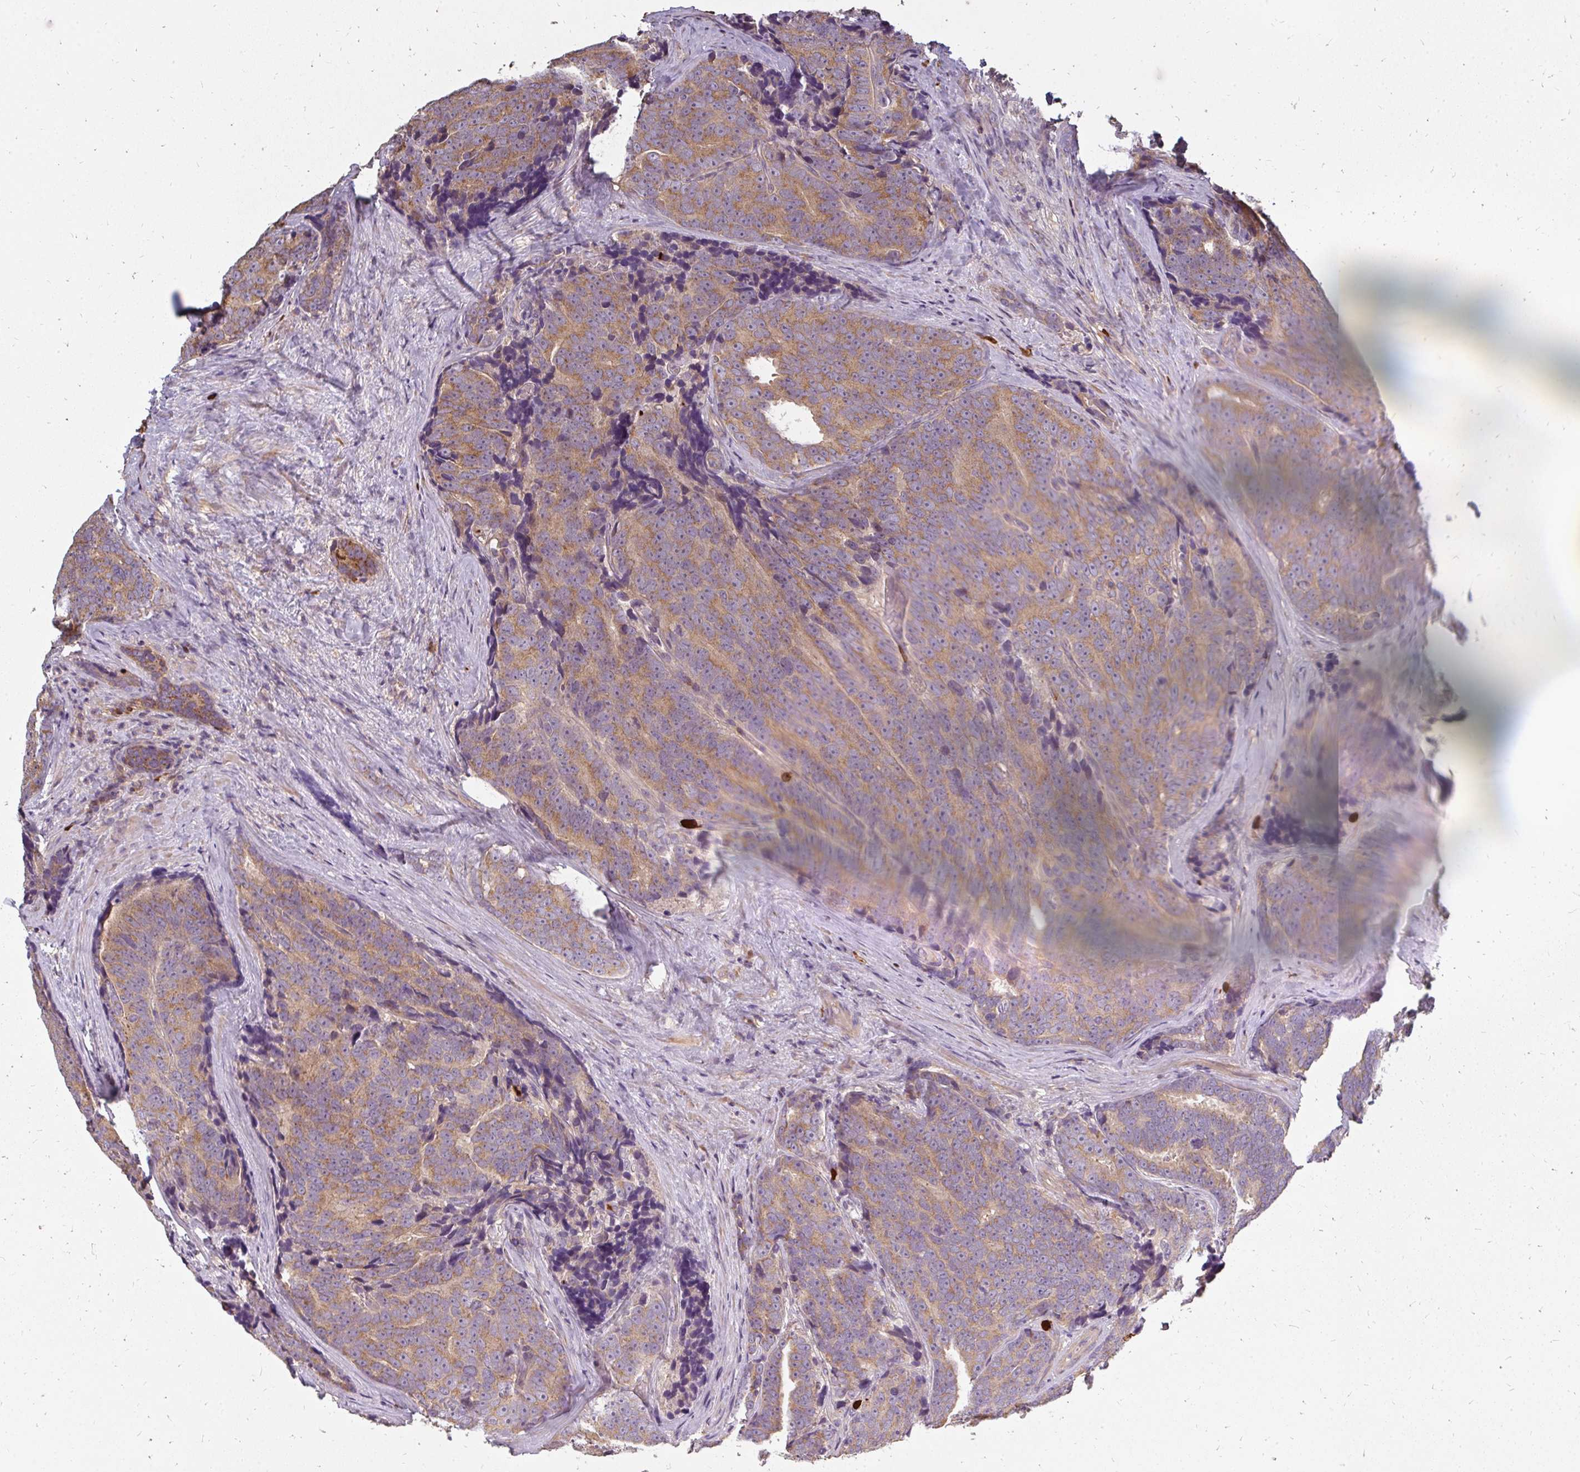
{"staining": {"intensity": "moderate", "quantity": ">75%", "location": "cytoplasmic/membranous"}, "tissue": "prostate cancer", "cell_type": "Tumor cells", "image_type": "cancer", "snomed": [{"axis": "morphology", "description": "Adenocarcinoma, Low grade"}, {"axis": "topography", "description": "Prostate"}], "caption": "This histopathology image shows immunohistochemistry (IHC) staining of low-grade adenocarcinoma (prostate), with medium moderate cytoplasmic/membranous staining in about >75% of tumor cells.", "gene": "CNTRL", "patient": {"sex": "male", "age": 62}}